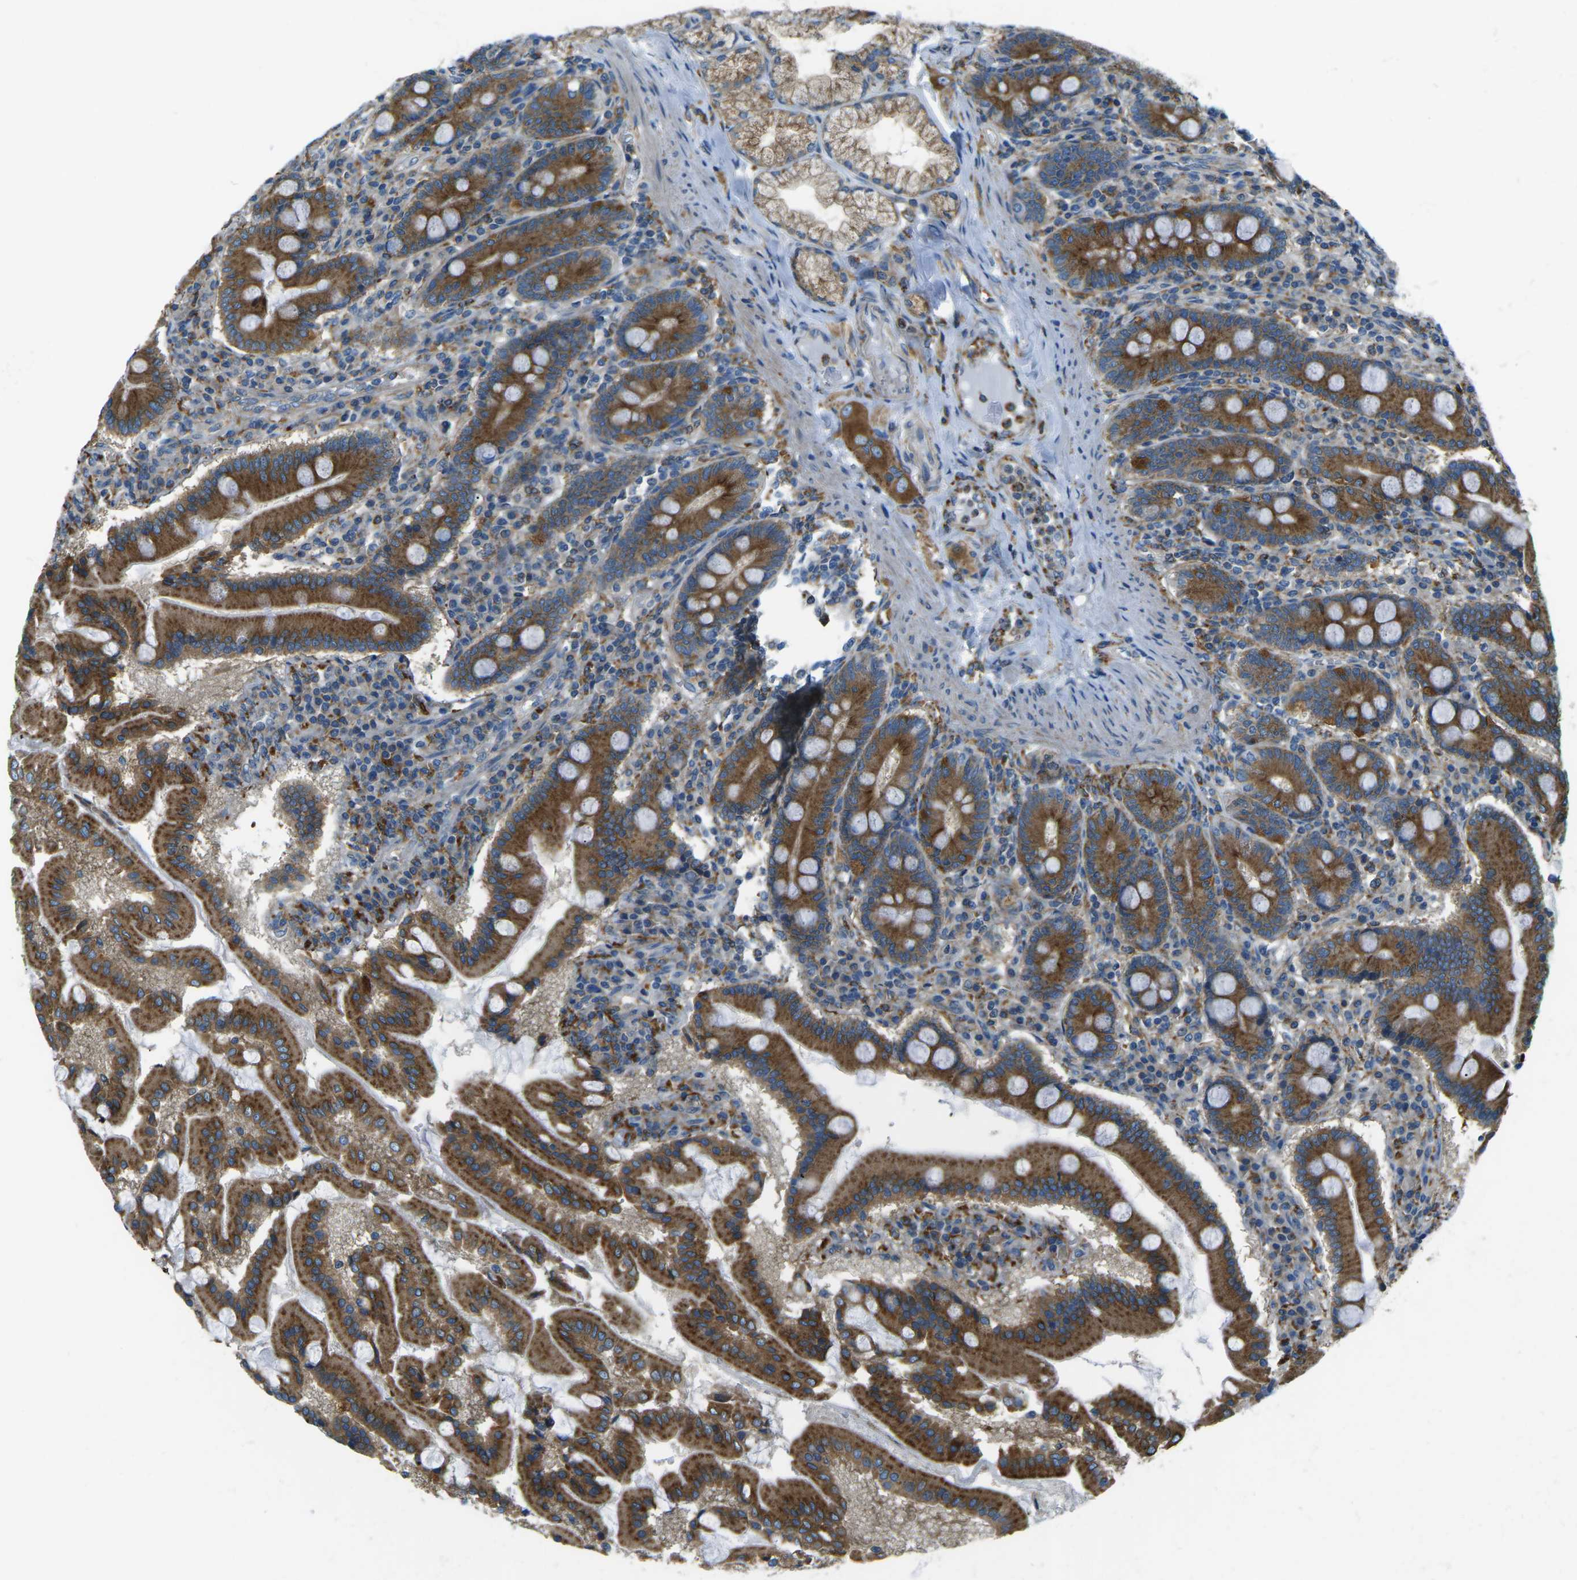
{"staining": {"intensity": "strong", "quantity": ">75%", "location": "cytoplasmic/membranous"}, "tissue": "duodenum", "cell_type": "Glandular cells", "image_type": "normal", "snomed": [{"axis": "morphology", "description": "Normal tissue, NOS"}, {"axis": "topography", "description": "Duodenum"}], "caption": "Immunohistochemistry (IHC) of benign human duodenum shows high levels of strong cytoplasmic/membranous expression in approximately >75% of glandular cells.", "gene": "CDK17", "patient": {"sex": "male", "age": 50}}